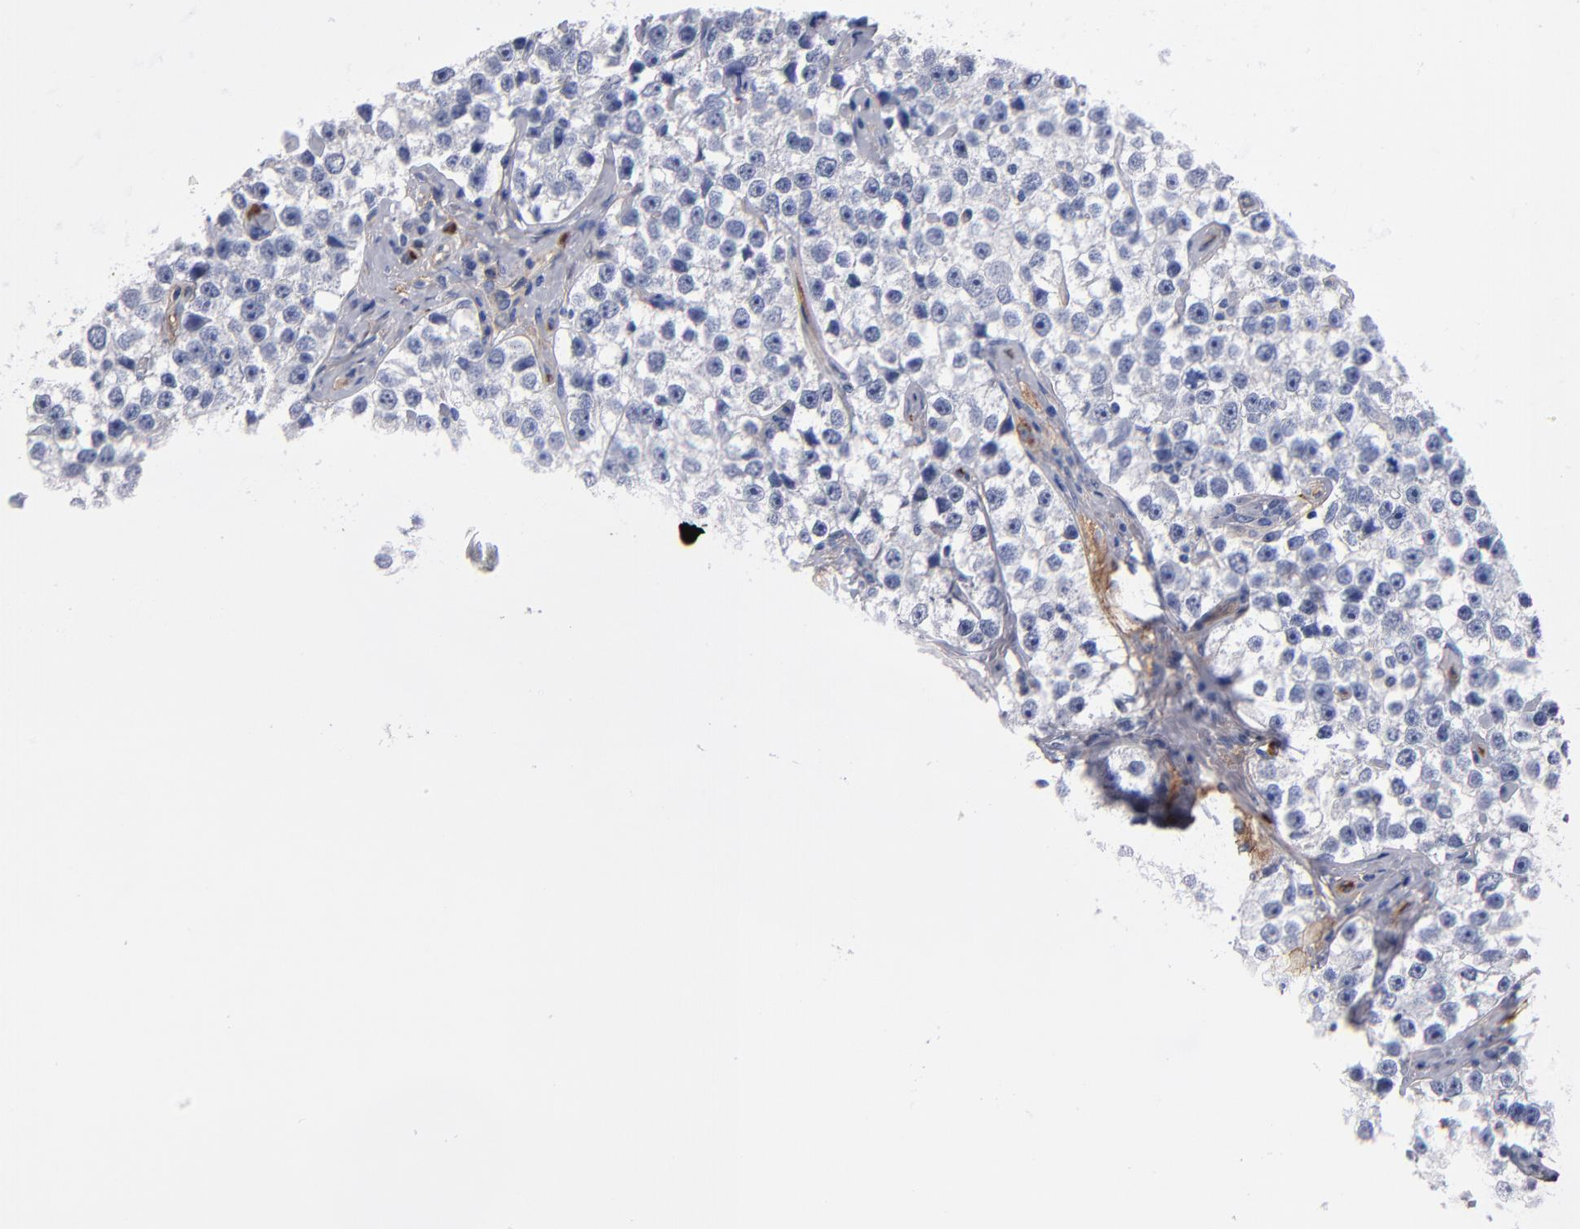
{"staining": {"intensity": "negative", "quantity": "none", "location": "none"}, "tissue": "testis cancer", "cell_type": "Tumor cells", "image_type": "cancer", "snomed": [{"axis": "morphology", "description": "Seminoma, NOS"}, {"axis": "topography", "description": "Testis"}], "caption": "DAB immunohistochemical staining of testis seminoma displays no significant expression in tumor cells. (Stains: DAB (3,3'-diaminobenzidine) IHC with hematoxylin counter stain, Microscopy: brightfield microscopy at high magnification).", "gene": "PLSCR4", "patient": {"sex": "male", "age": 32}}